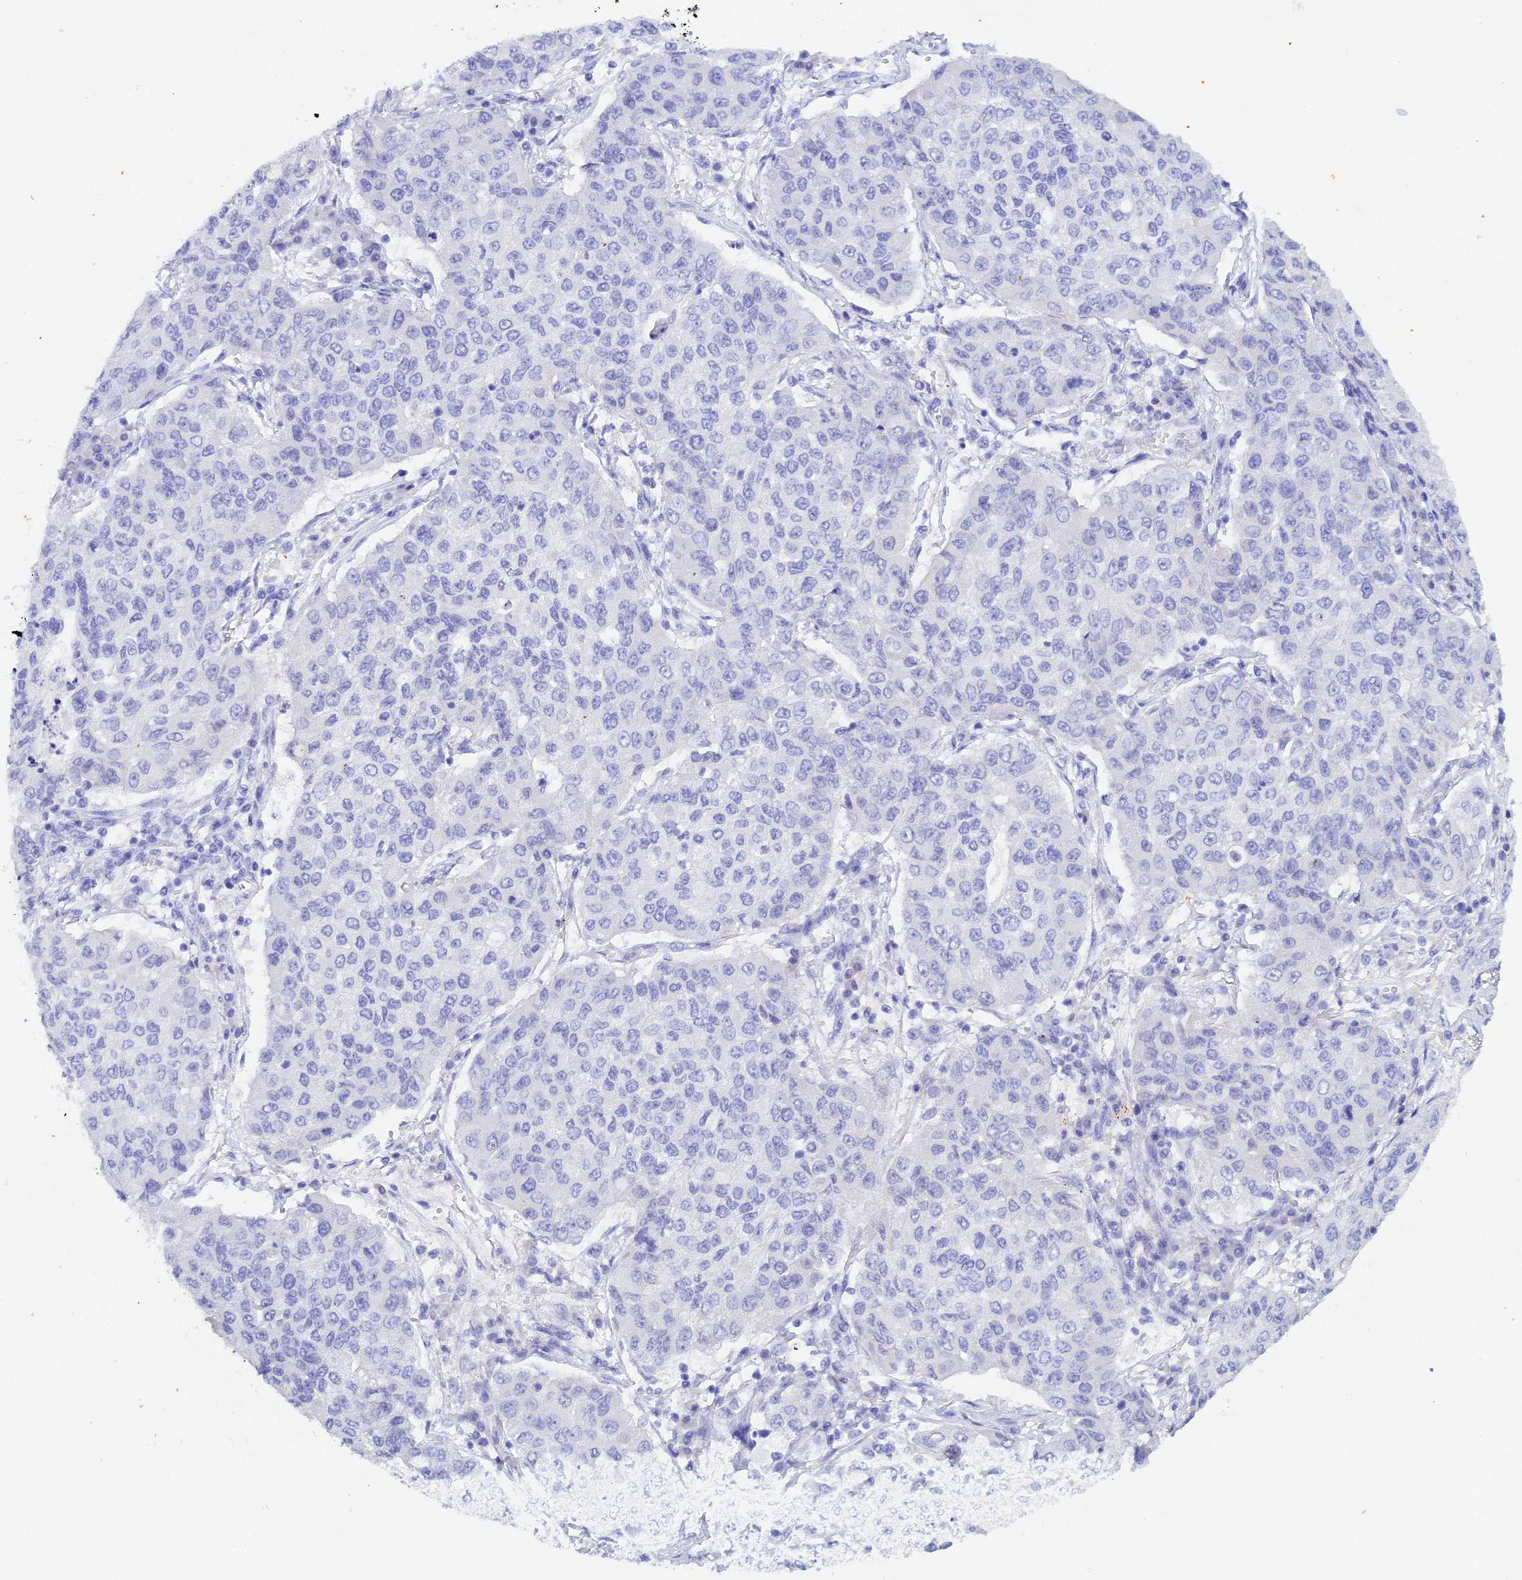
{"staining": {"intensity": "negative", "quantity": "none", "location": "none"}, "tissue": "lung cancer", "cell_type": "Tumor cells", "image_type": "cancer", "snomed": [{"axis": "morphology", "description": "Squamous cell carcinoma, NOS"}, {"axis": "topography", "description": "Lung"}], "caption": "There is no significant staining in tumor cells of squamous cell carcinoma (lung).", "gene": "REG1A", "patient": {"sex": "male", "age": 74}}